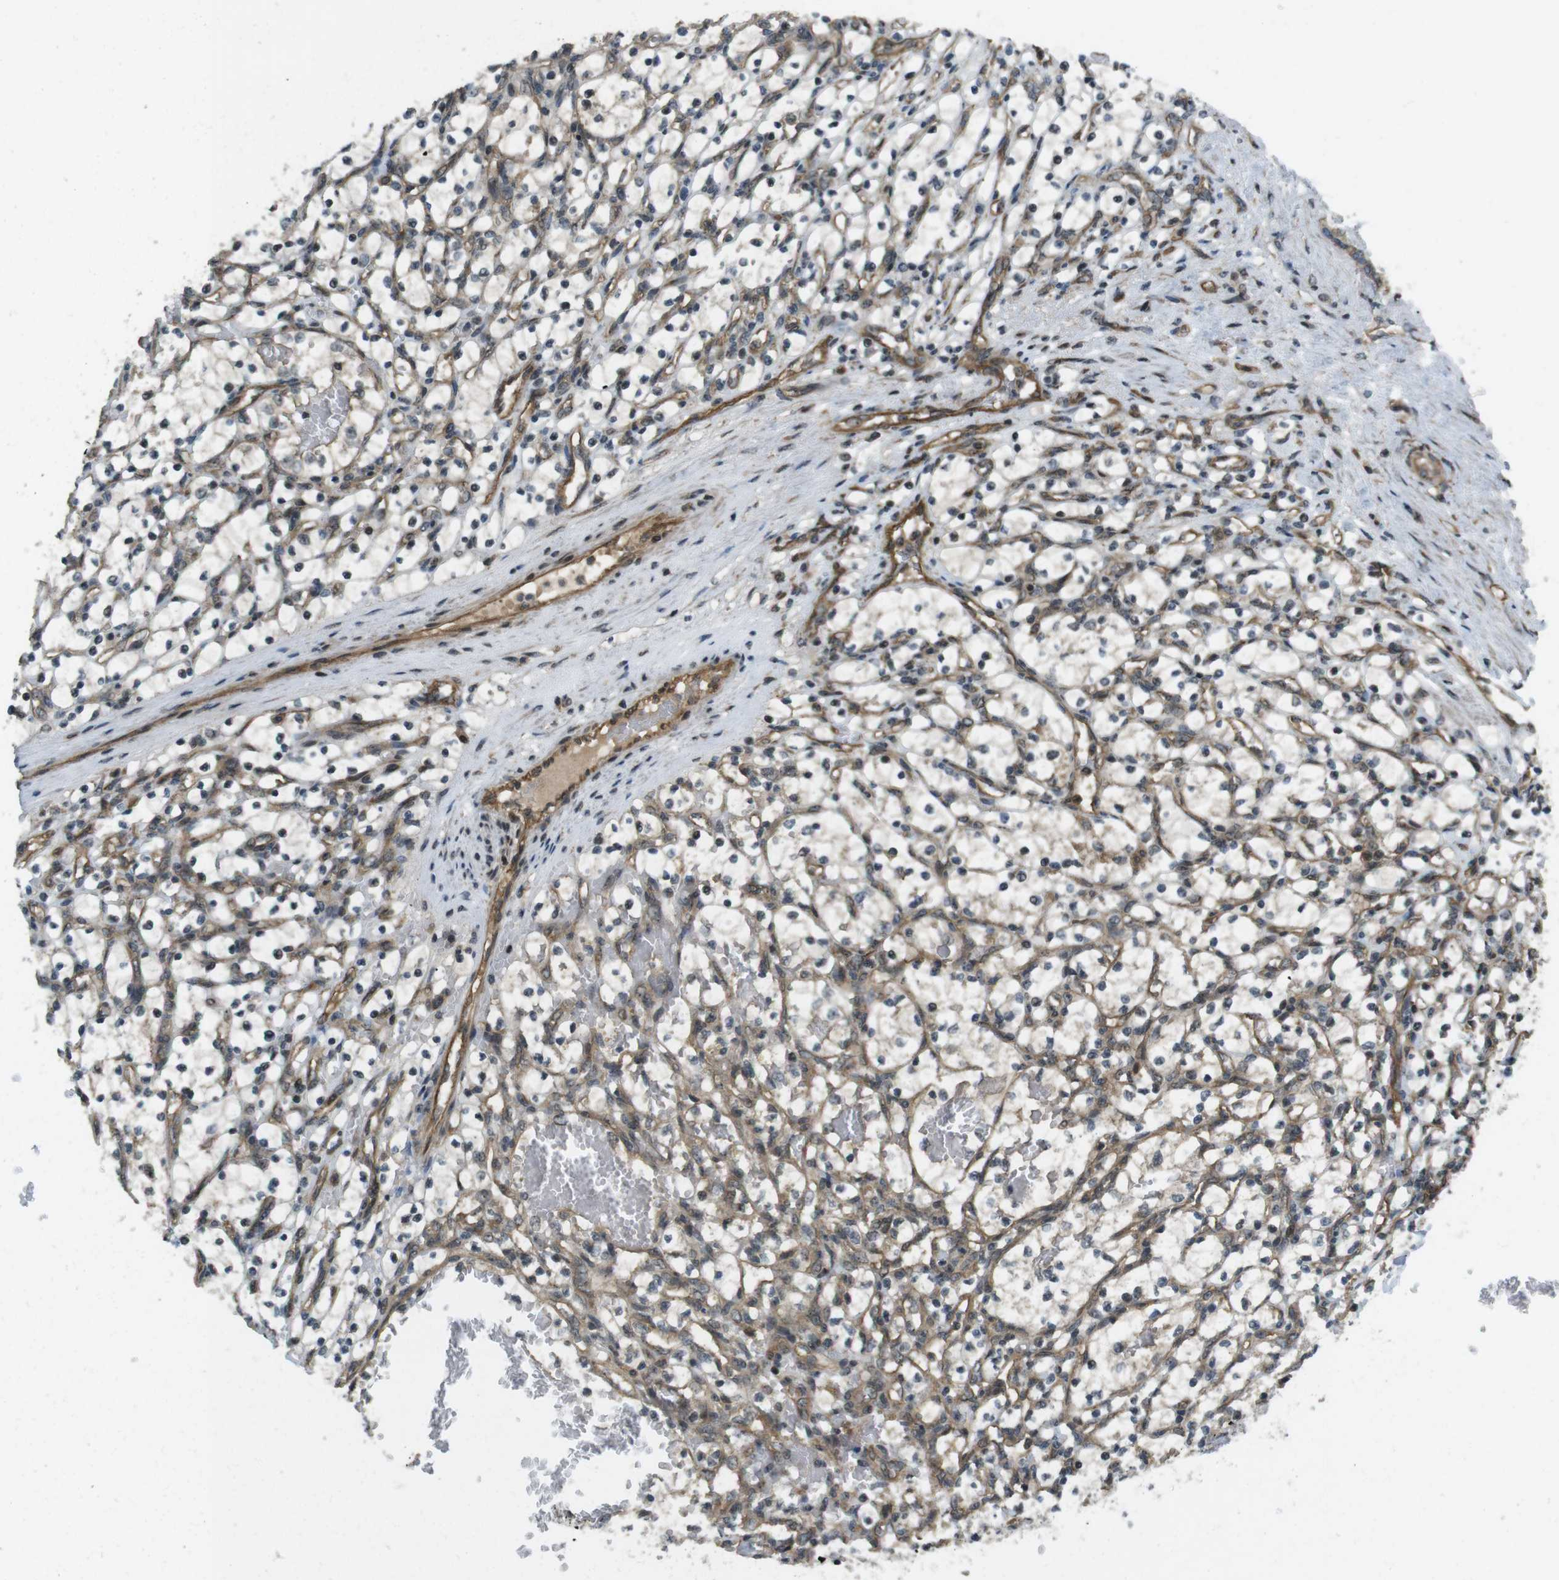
{"staining": {"intensity": "negative", "quantity": "none", "location": "none"}, "tissue": "renal cancer", "cell_type": "Tumor cells", "image_type": "cancer", "snomed": [{"axis": "morphology", "description": "Adenocarcinoma, NOS"}, {"axis": "topography", "description": "Kidney"}], "caption": "This micrograph is of adenocarcinoma (renal) stained with immunohistochemistry (IHC) to label a protein in brown with the nuclei are counter-stained blue. There is no positivity in tumor cells. (Immunohistochemistry (ihc), brightfield microscopy, high magnification).", "gene": "TIAM2", "patient": {"sex": "female", "age": 69}}